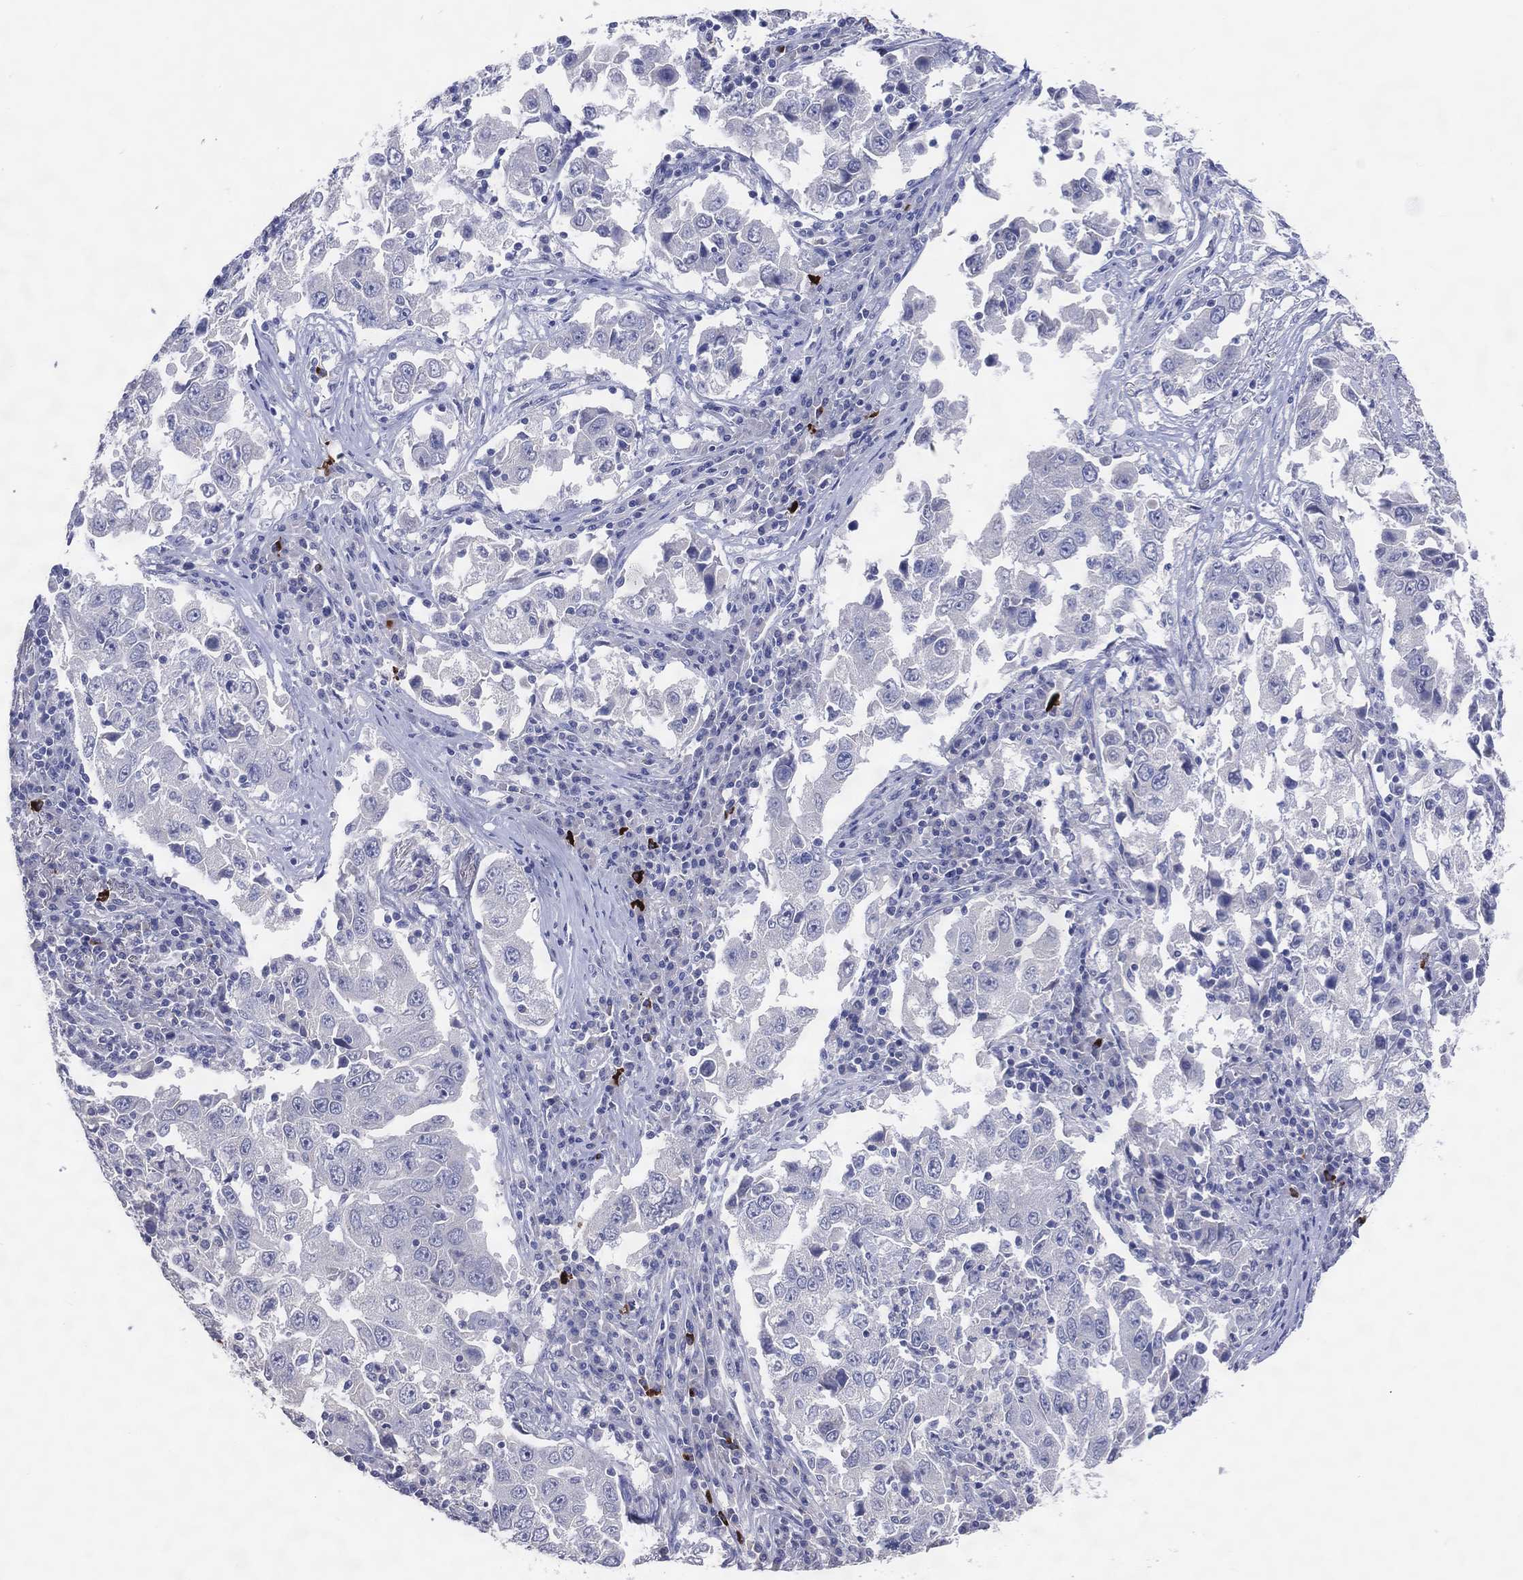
{"staining": {"intensity": "negative", "quantity": "none", "location": "none"}, "tissue": "lung cancer", "cell_type": "Tumor cells", "image_type": "cancer", "snomed": [{"axis": "morphology", "description": "Adenocarcinoma, NOS"}, {"axis": "topography", "description": "Lung"}], "caption": "Protein analysis of lung cancer demonstrates no significant positivity in tumor cells. The staining is performed using DAB (3,3'-diaminobenzidine) brown chromogen with nuclei counter-stained in using hematoxylin.", "gene": "DNAH6", "patient": {"sex": "male", "age": 73}}